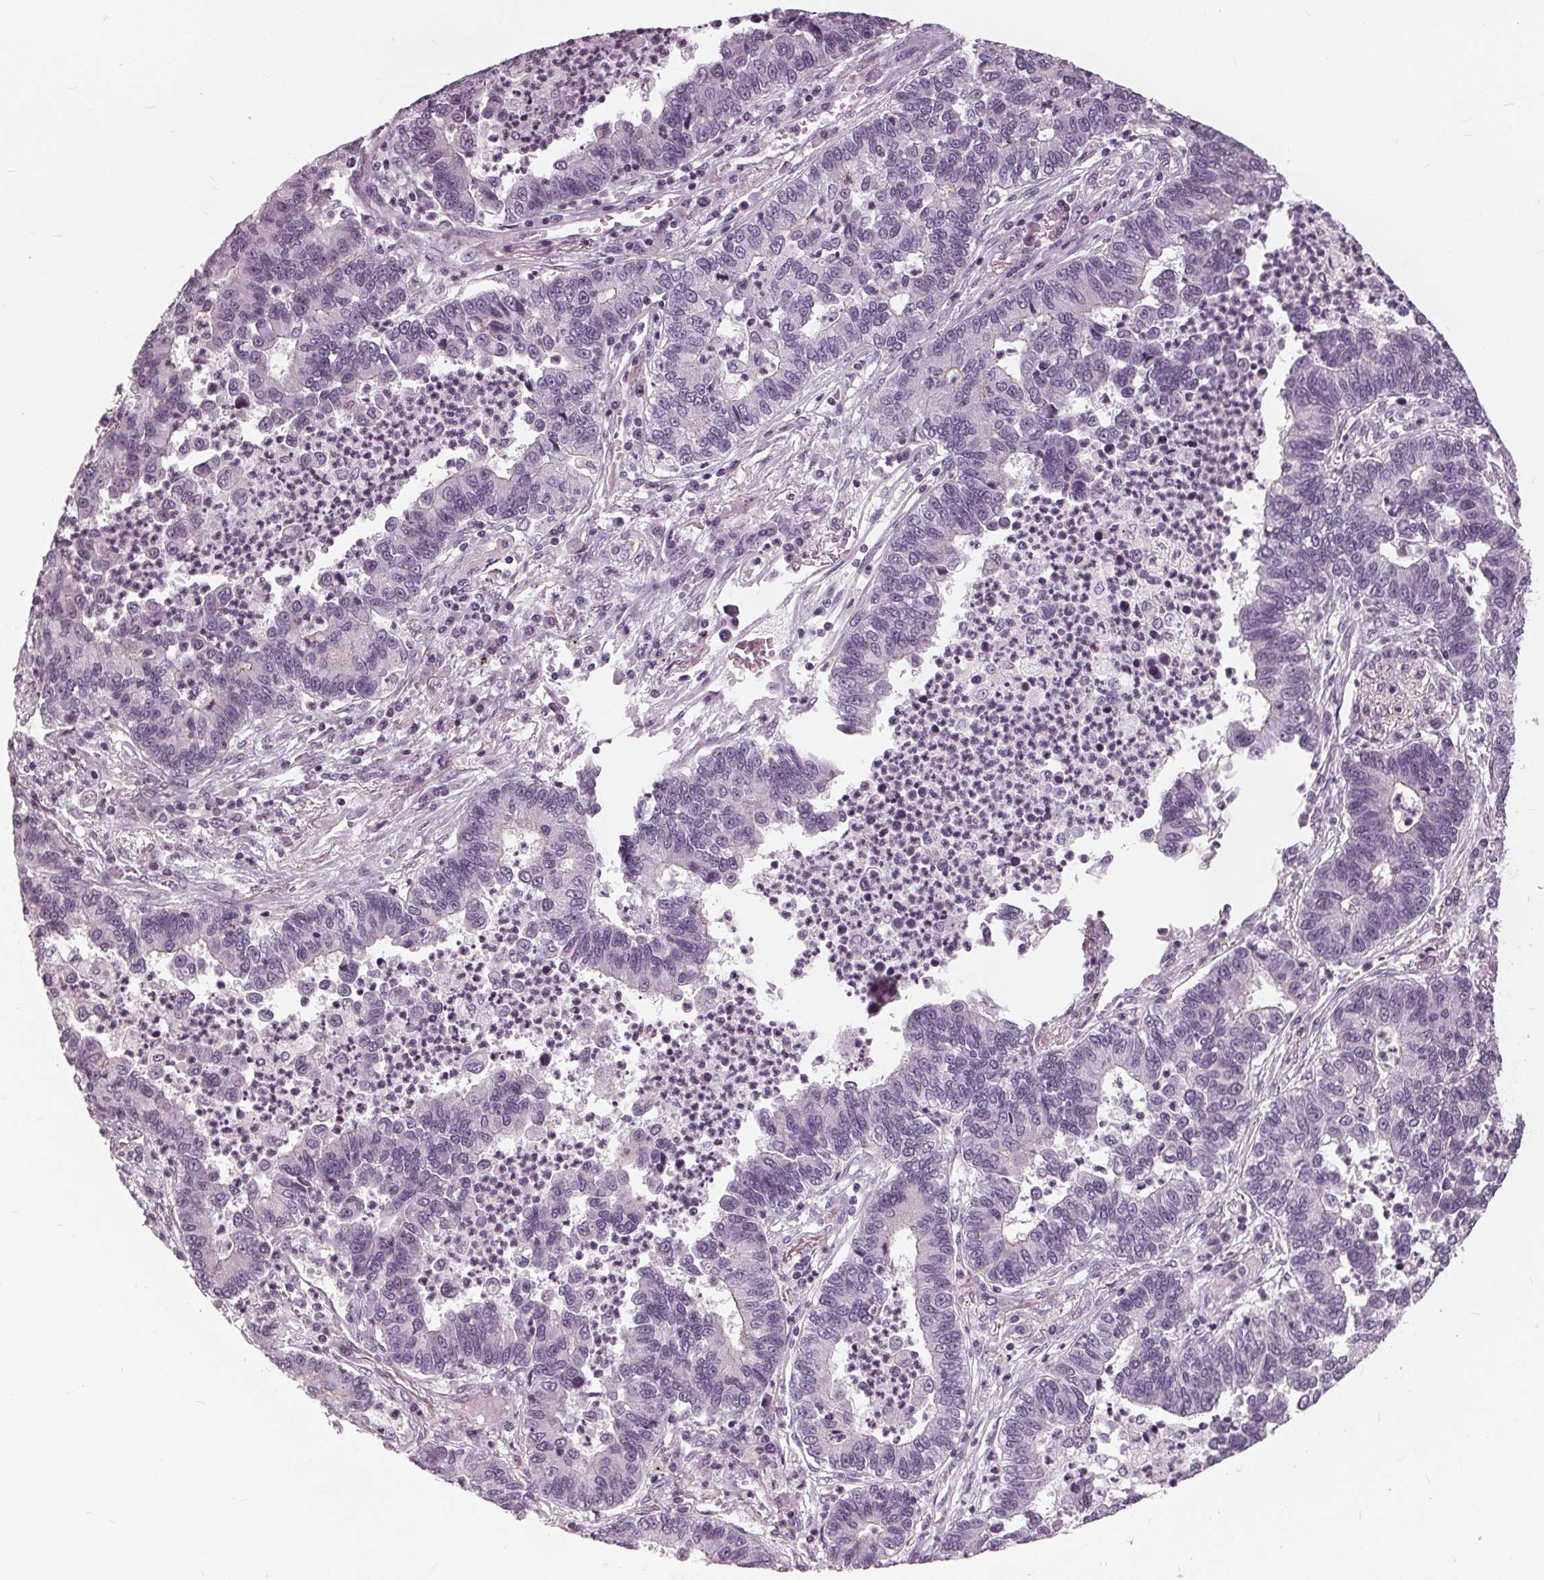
{"staining": {"intensity": "negative", "quantity": "none", "location": "none"}, "tissue": "lung cancer", "cell_type": "Tumor cells", "image_type": "cancer", "snomed": [{"axis": "morphology", "description": "Adenocarcinoma, NOS"}, {"axis": "topography", "description": "Lung"}], "caption": "A histopathology image of human lung cancer is negative for staining in tumor cells.", "gene": "SLC9A4", "patient": {"sex": "female", "age": 57}}